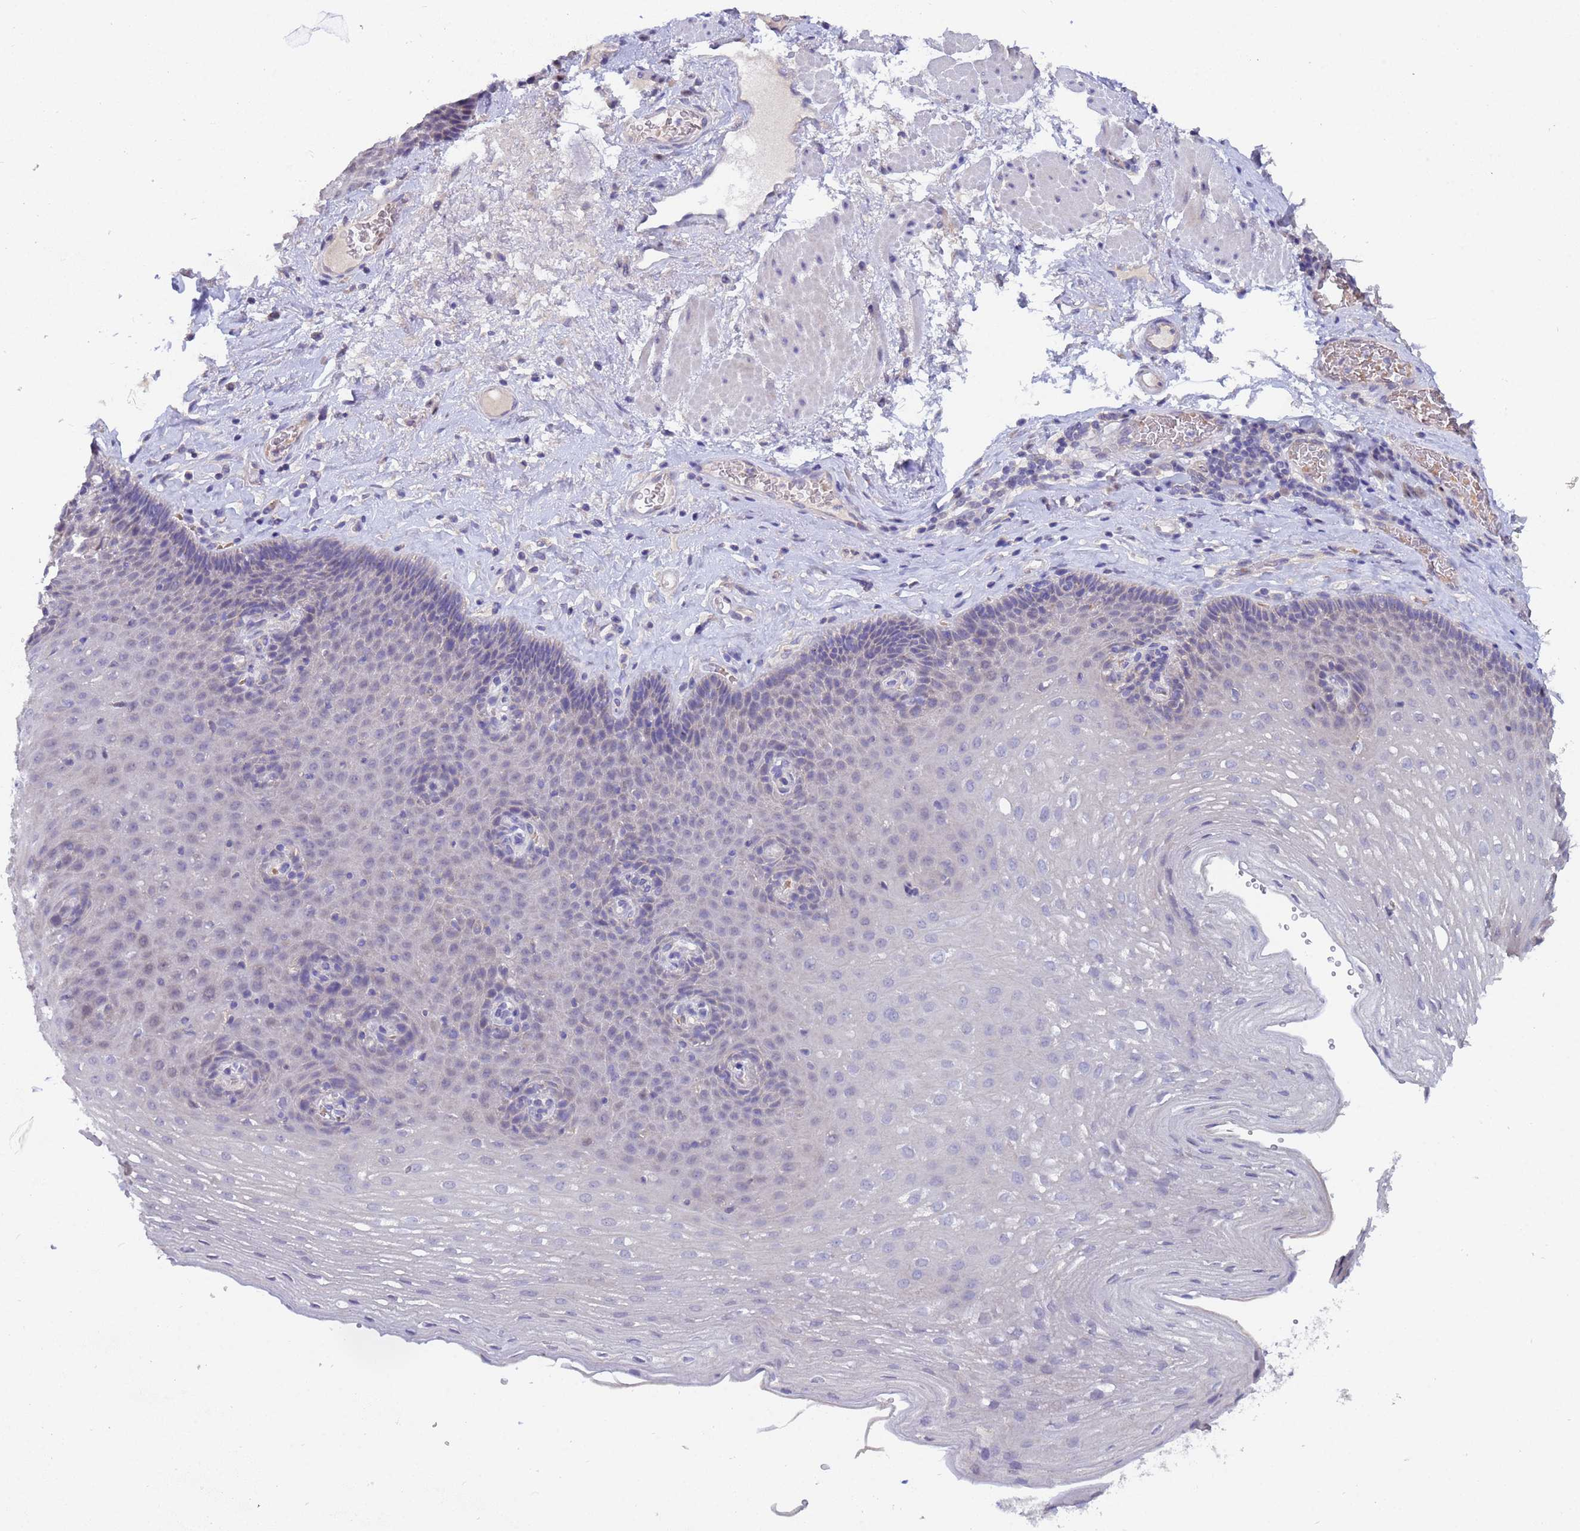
{"staining": {"intensity": "negative", "quantity": "none", "location": "none"}, "tissue": "esophagus", "cell_type": "Squamous epithelial cells", "image_type": "normal", "snomed": [{"axis": "morphology", "description": "Normal tissue, NOS"}, {"axis": "topography", "description": "Esophagus"}], "caption": "A high-resolution histopathology image shows IHC staining of normal esophagus, which reveals no significant expression in squamous epithelial cells. (Brightfield microscopy of DAB IHC at high magnification).", "gene": "IHO1", "patient": {"sex": "female", "age": 66}}